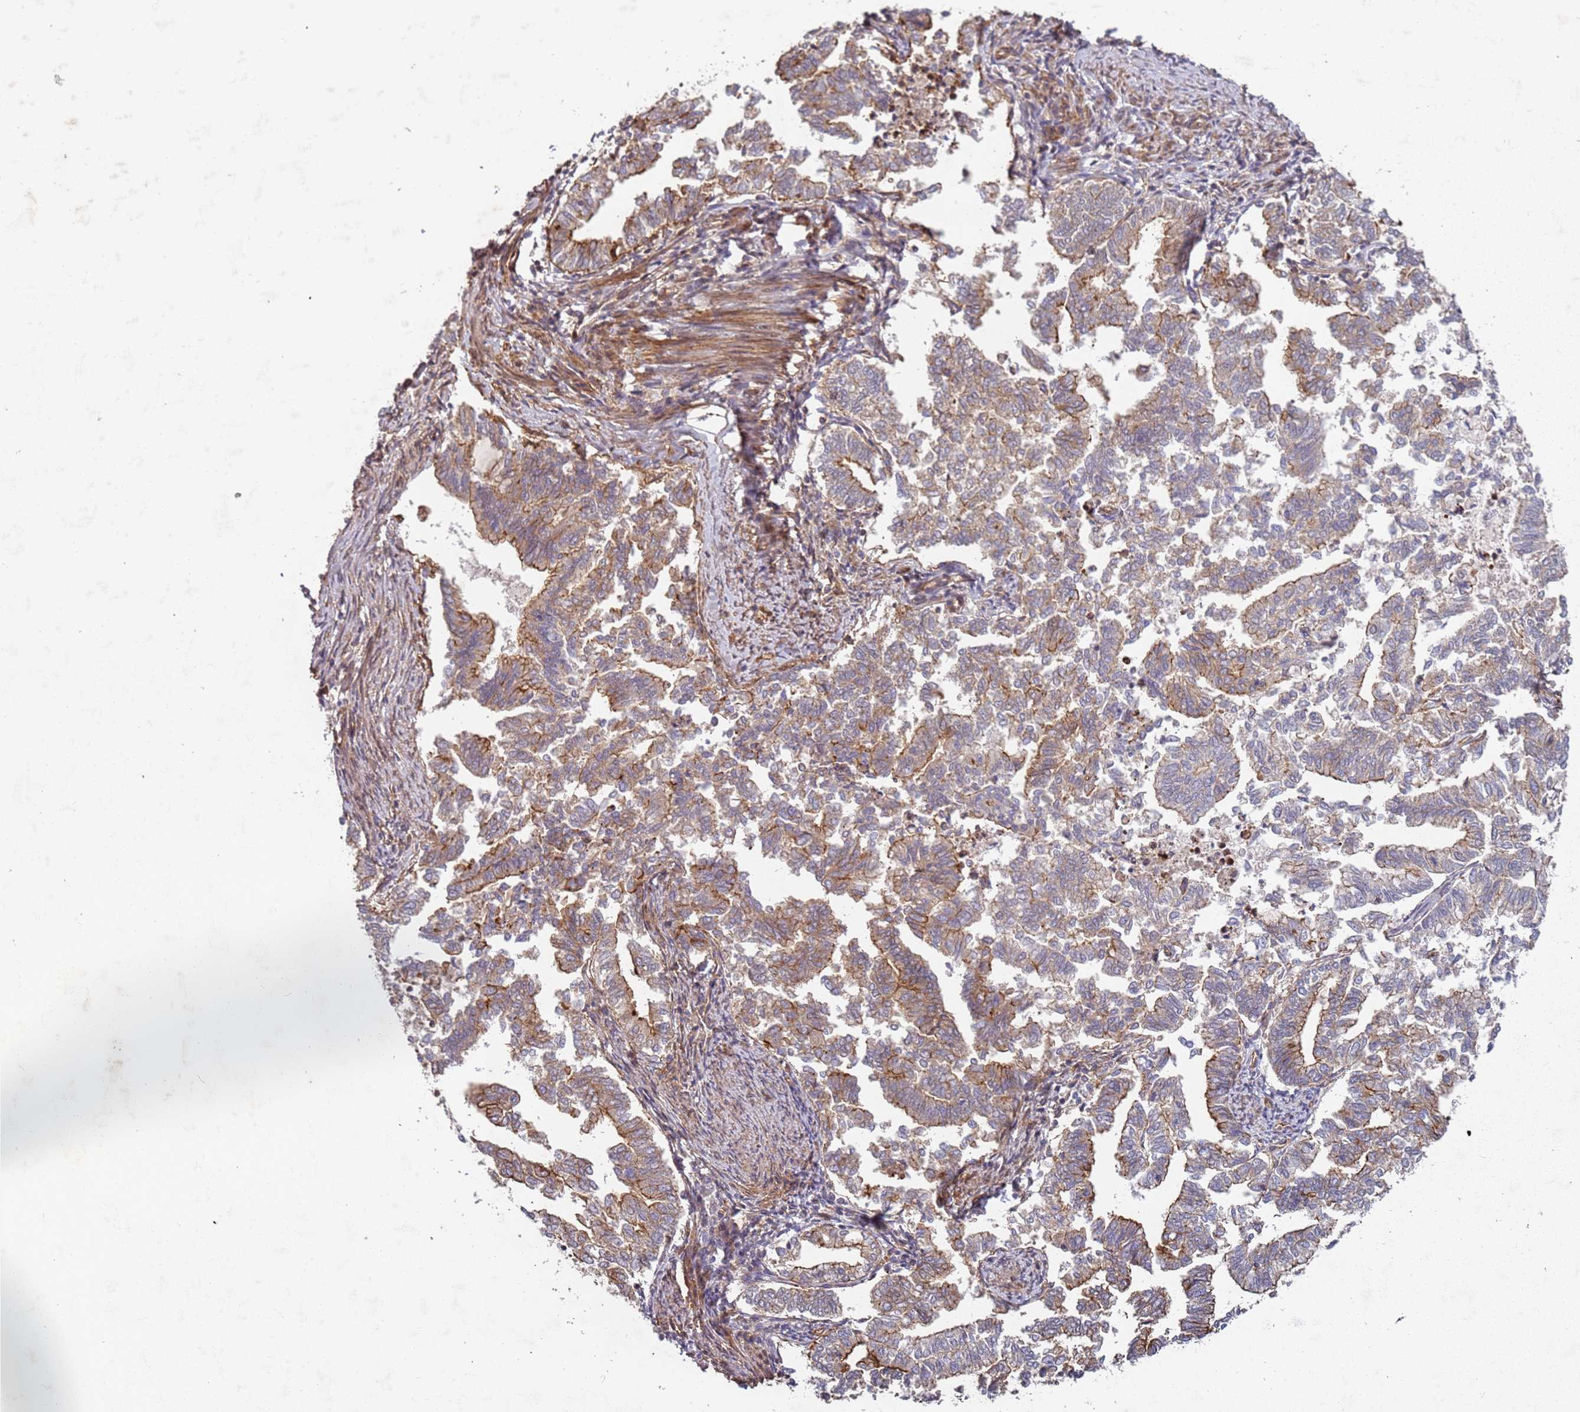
{"staining": {"intensity": "moderate", "quantity": "25%-75%", "location": "cytoplasmic/membranous"}, "tissue": "endometrial cancer", "cell_type": "Tumor cells", "image_type": "cancer", "snomed": [{"axis": "morphology", "description": "Adenocarcinoma, NOS"}, {"axis": "topography", "description": "Endometrium"}], "caption": "This photomicrograph demonstrates IHC staining of human endometrial cancer (adenocarcinoma), with medium moderate cytoplasmic/membranous expression in about 25%-75% of tumor cells.", "gene": "C2CD4B", "patient": {"sex": "female", "age": 79}}